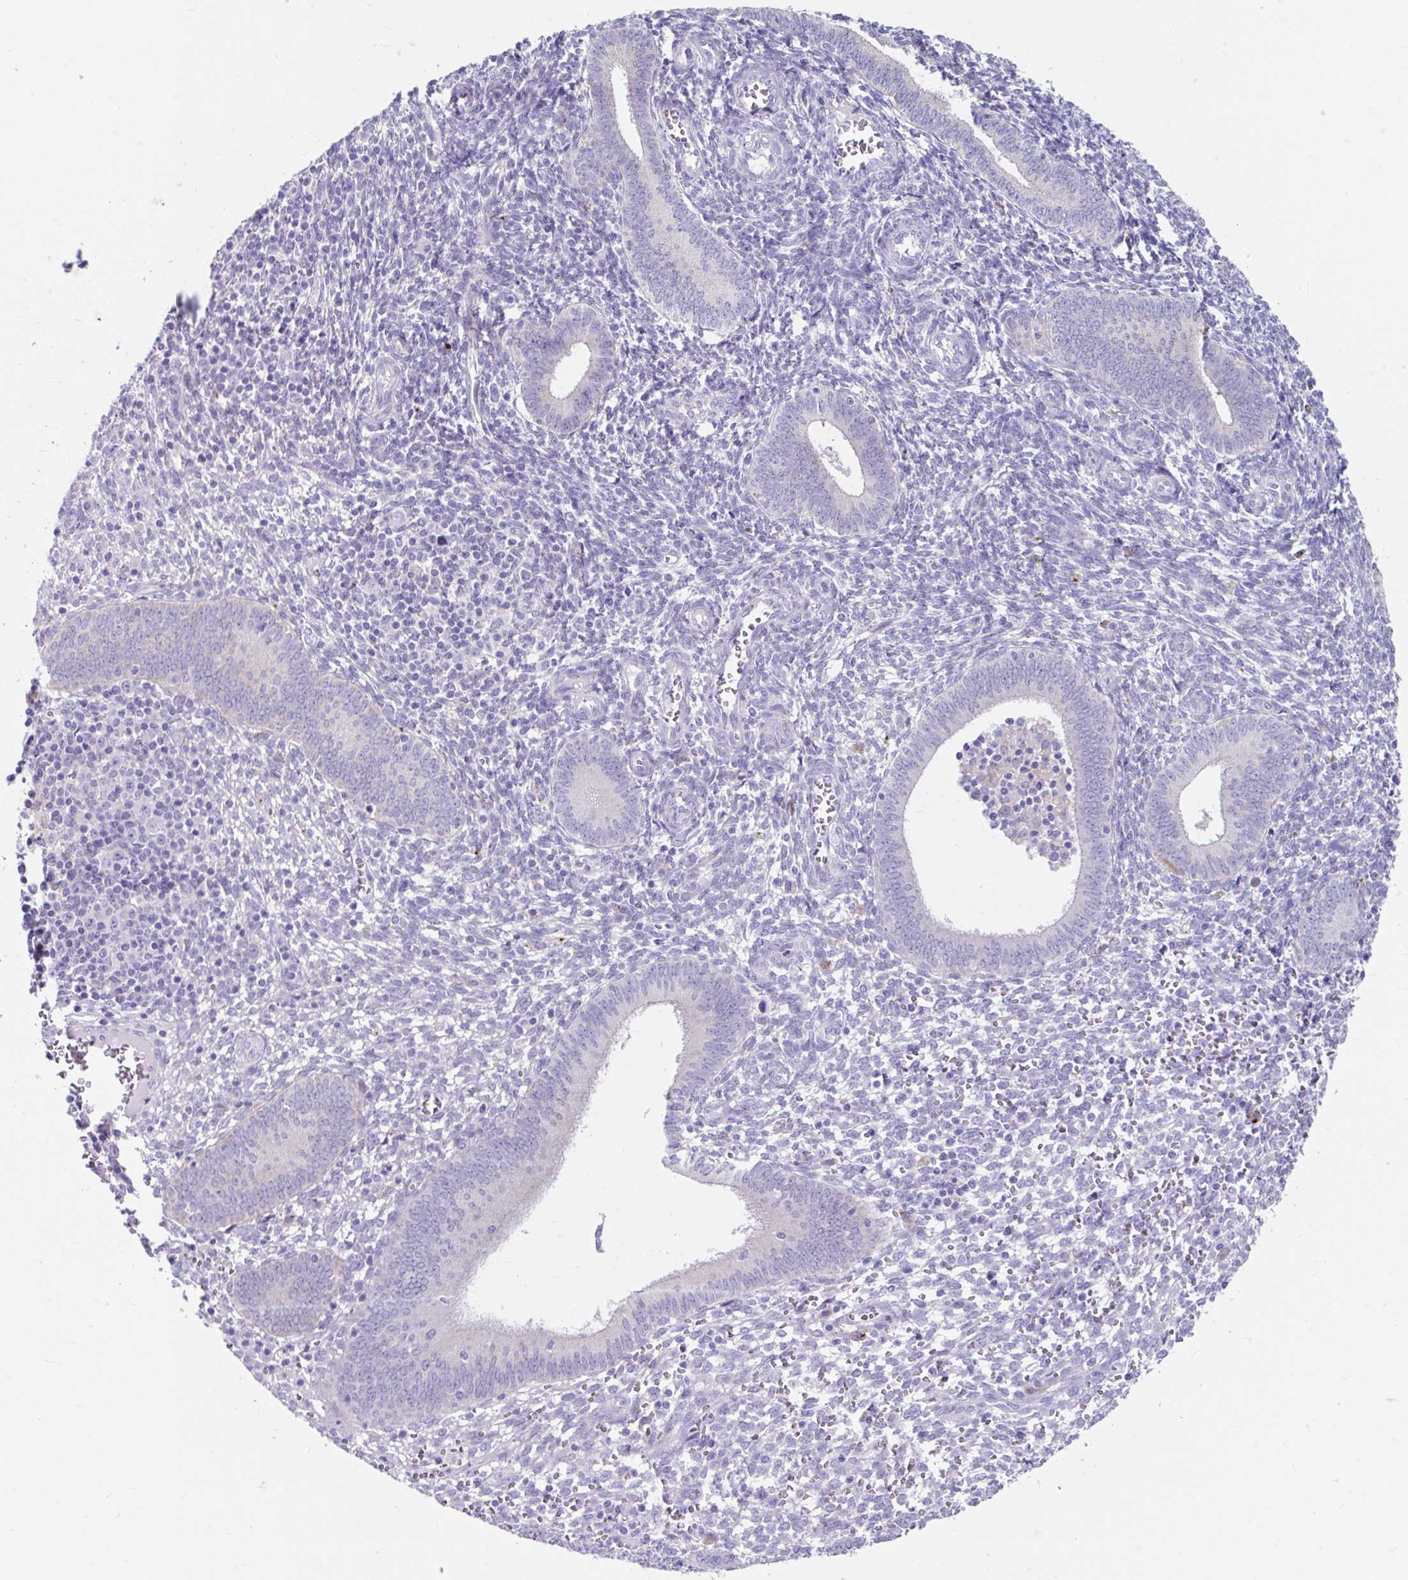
{"staining": {"intensity": "negative", "quantity": "none", "location": "none"}, "tissue": "endometrium", "cell_type": "Cells in endometrial stroma", "image_type": "normal", "snomed": [{"axis": "morphology", "description": "Normal tissue, NOS"}, {"axis": "topography", "description": "Endometrium"}], "caption": "Endometrium stained for a protein using IHC shows no staining cells in endometrial stroma.", "gene": "ZNF33A", "patient": {"sex": "female", "age": 41}}